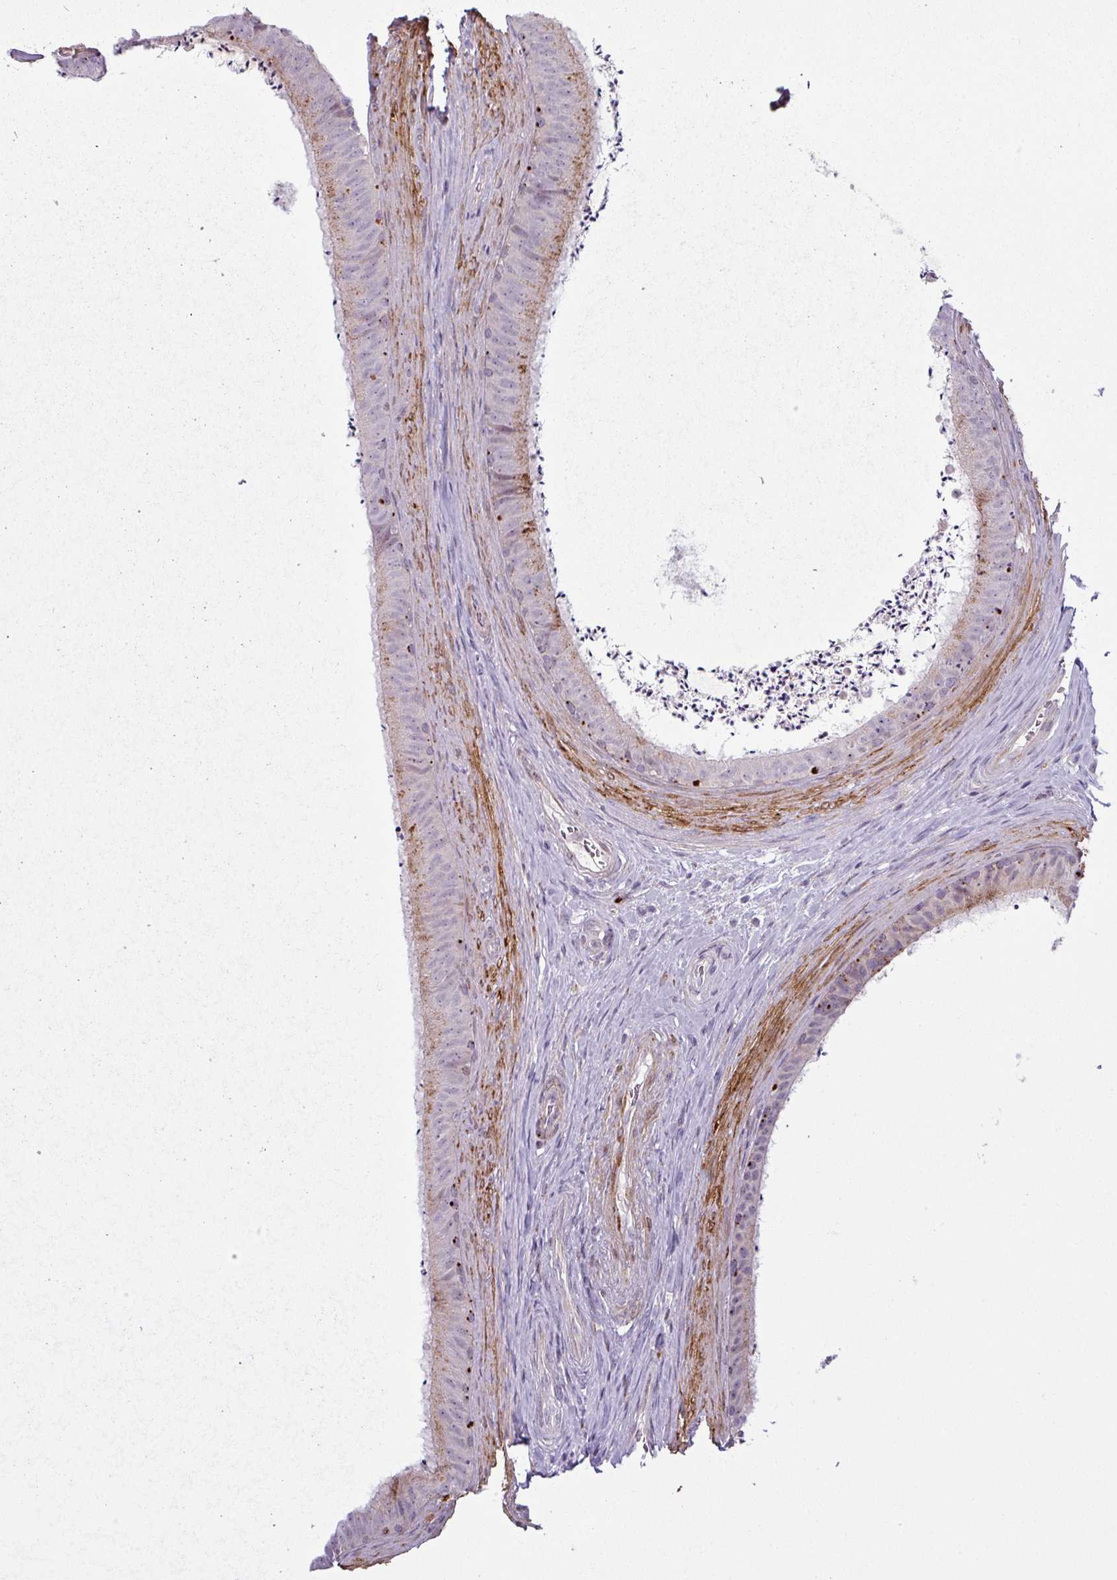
{"staining": {"intensity": "moderate", "quantity": "25%-75%", "location": "cytoplasmic/membranous"}, "tissue": "epididymis", "cell_type": "Glandular cells", "image_type": "normal", "snomed": [{"axis": "morphology", "description": "Normal tissue, NOS"}, {"axis": "topography", "description": "Testis"}, {"axis": "topography", "description": "Epididymis"}], "caption": "High-power microscopy captured an immunohistochemistry photomicrograph of benign epididymis, revealing moderate cytoplasmic/membranous positivity in about 25%-75% of glandular cells. (DAB IHC with brightfield microscopy, high magnification).", "gene": "MAP7D2", "patient": {"sex": "male", "age": 41}}